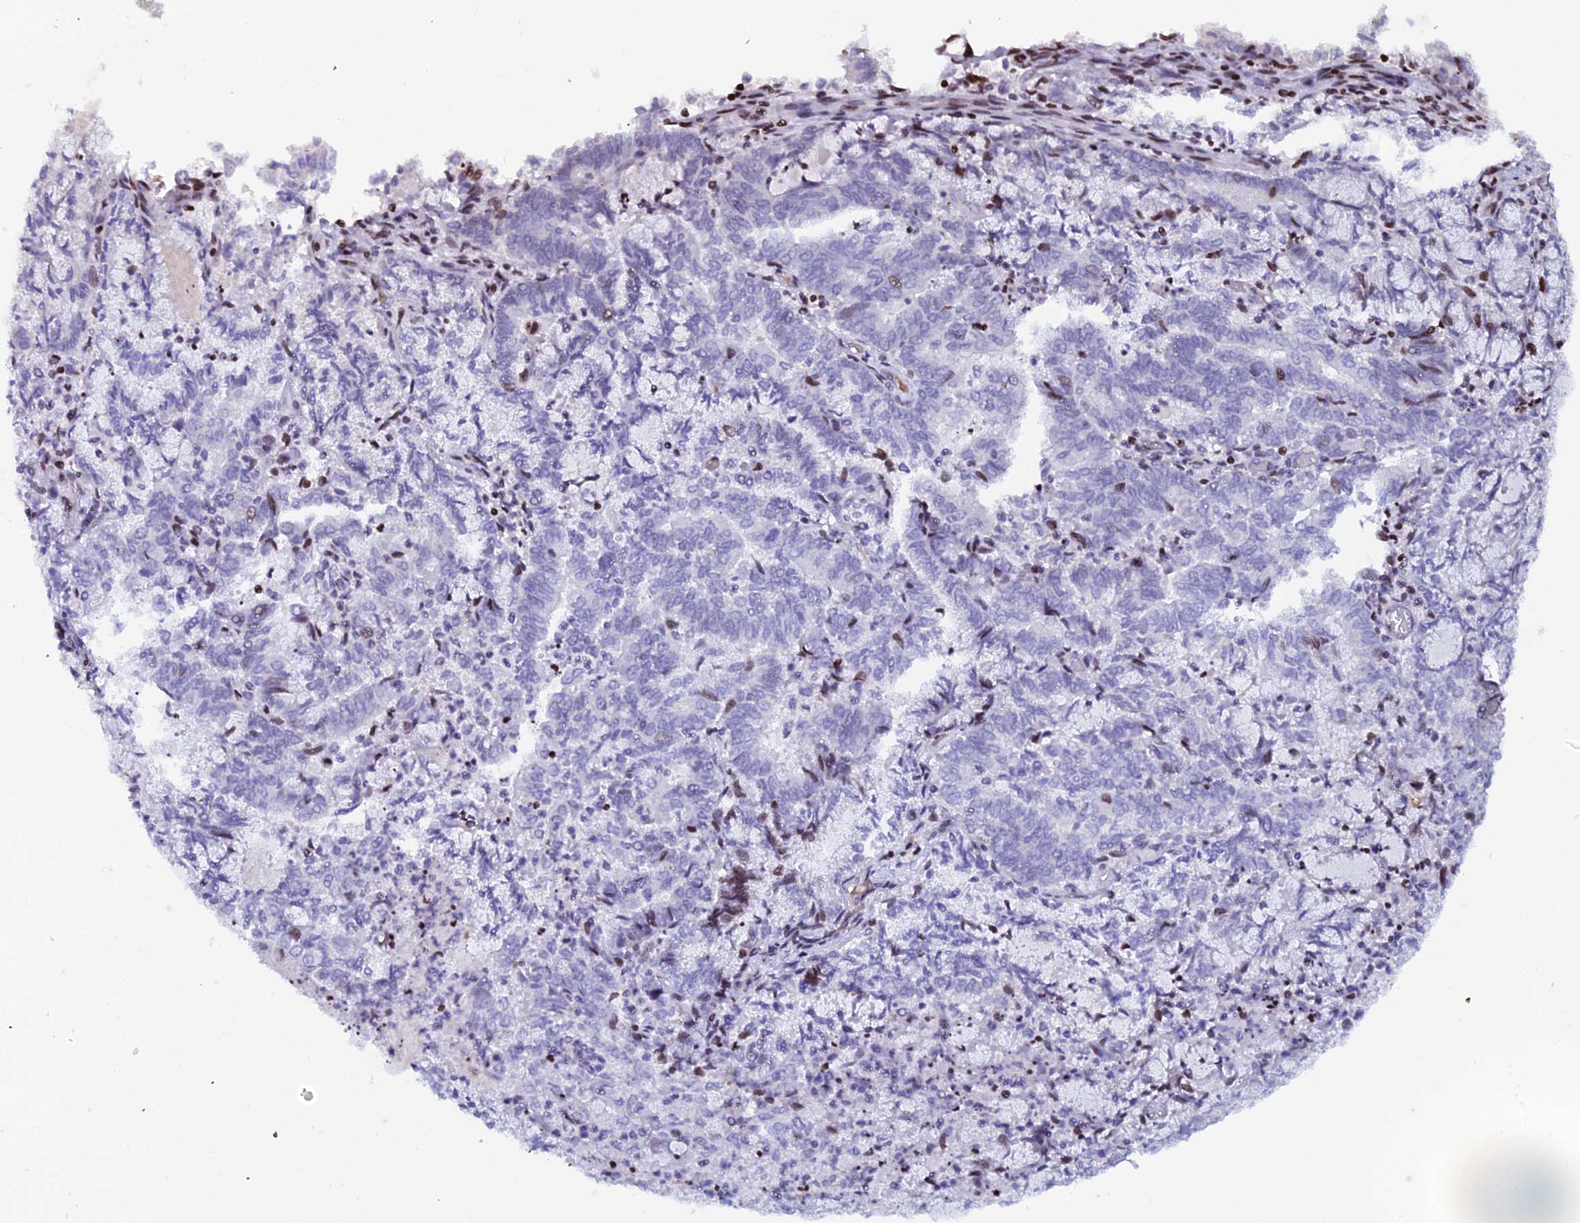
{"staining": {"intensity": "moderate", "quantity": "<25%", "location": "nuclear"}, "tissue": "endometrial cancer", "cell_type": "Tumor cells", "image_type": "cancer", "snomed": [{"axis": "morphology", "description": "Adenocarcinoma, NOS"}, {"axis": "topography", "description": "Endometrium"}], "caption": "A photomicrograph showing moderate nuclear expression in about <25% of tumor cells in endometrial cancer, as visualized by brown immunohistochemical staining.", "gene": "MYNN", "patient": {"sex": "female", "age": 80}}